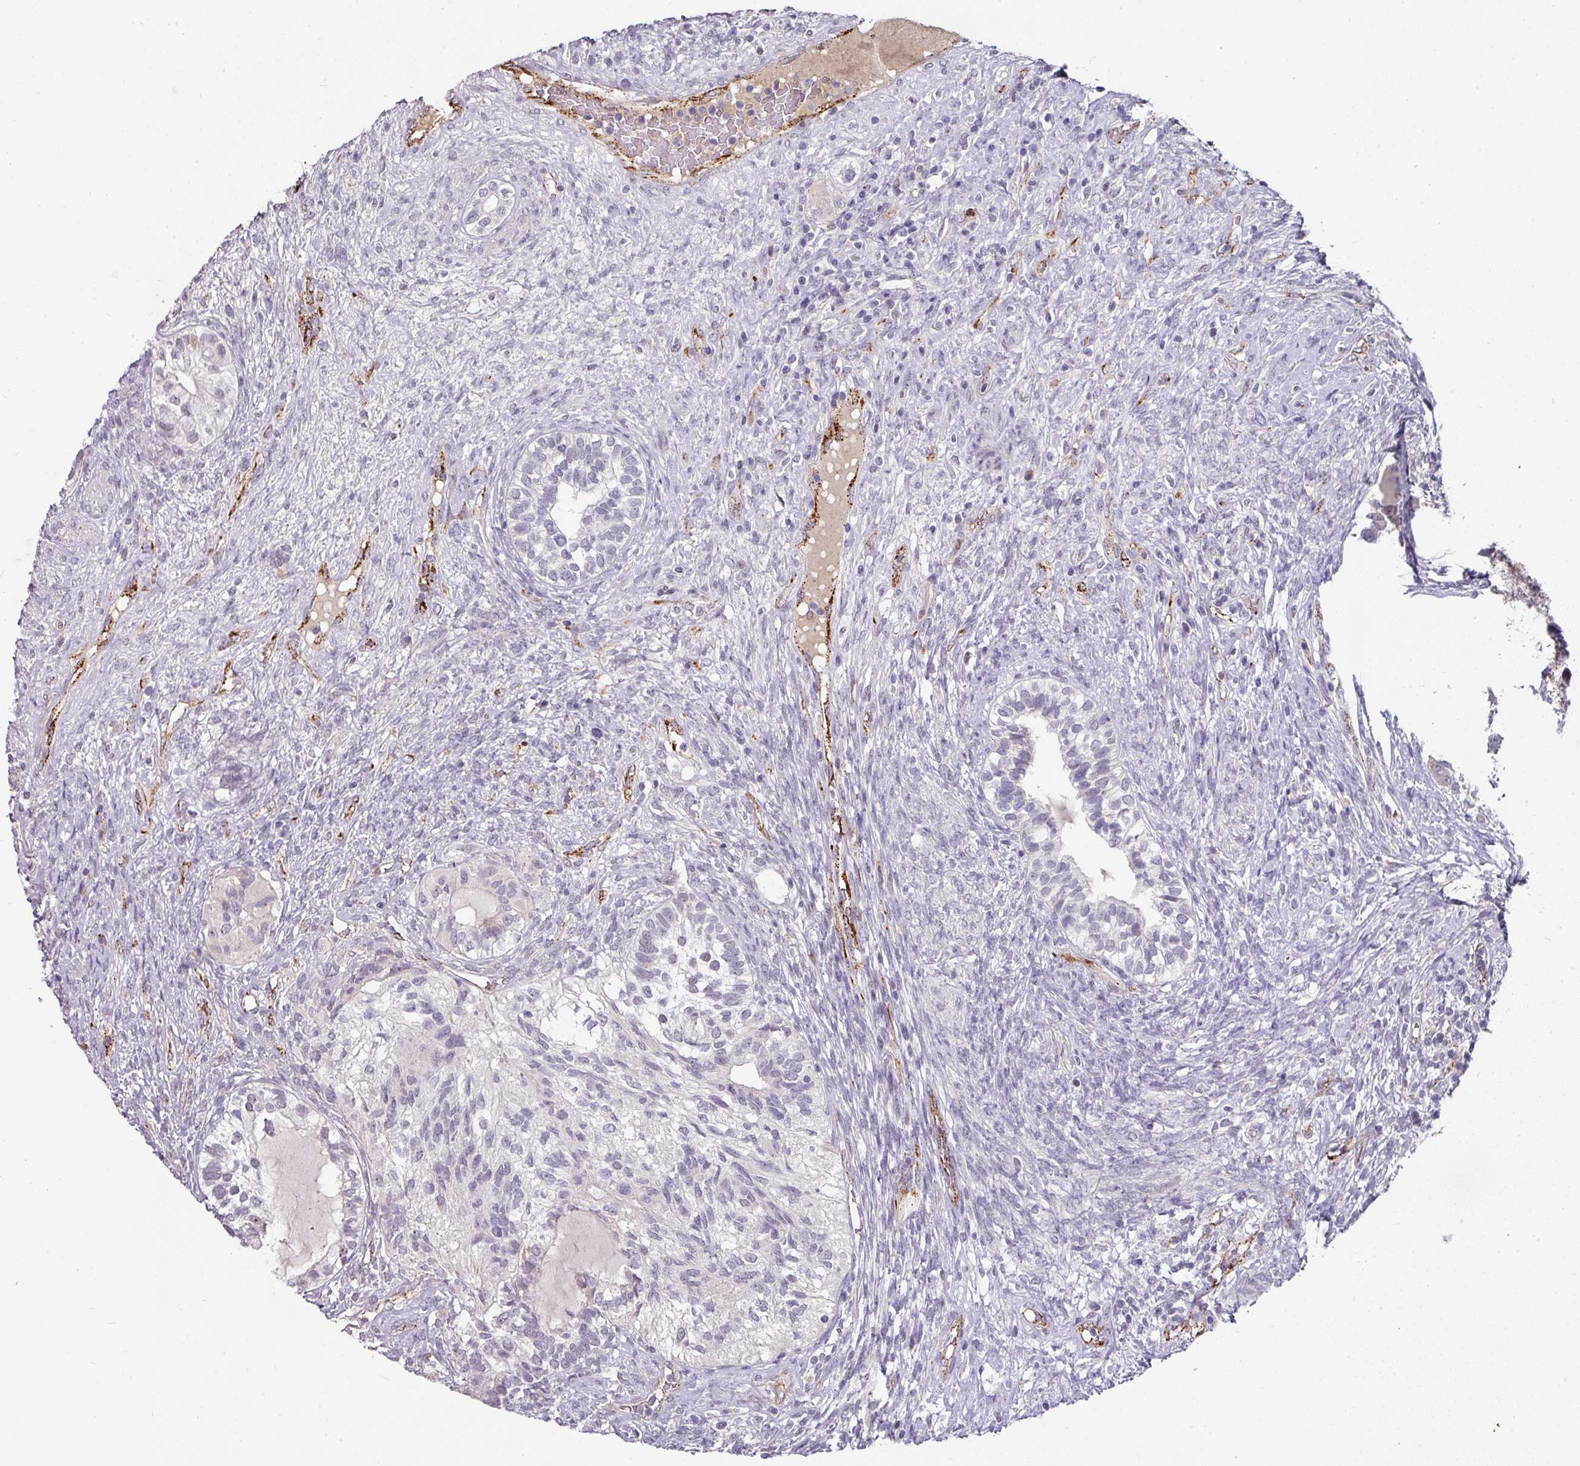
{"staining": {"intensity": "negative", "quantity": "none", "location": "none"}, "tissue": "testis cancer", "cell_type": "Tumor cells", "image_type": "cancer", "snomed": [{"axis": "morphology", "description": "Seminoma, NOS"}, {"axis": "morphology", "description": "Carcinoma, Embryonal, NOS"}, {"axis": "topography", "description": "Testis"}], "caption": "IHC micrograph of human seminoma (testis) stained for a protein (brown), which demonstrates no positivity in tumor cells.", "gene": "SIDT2", "patient": {"sex": "male", "age": 41}}